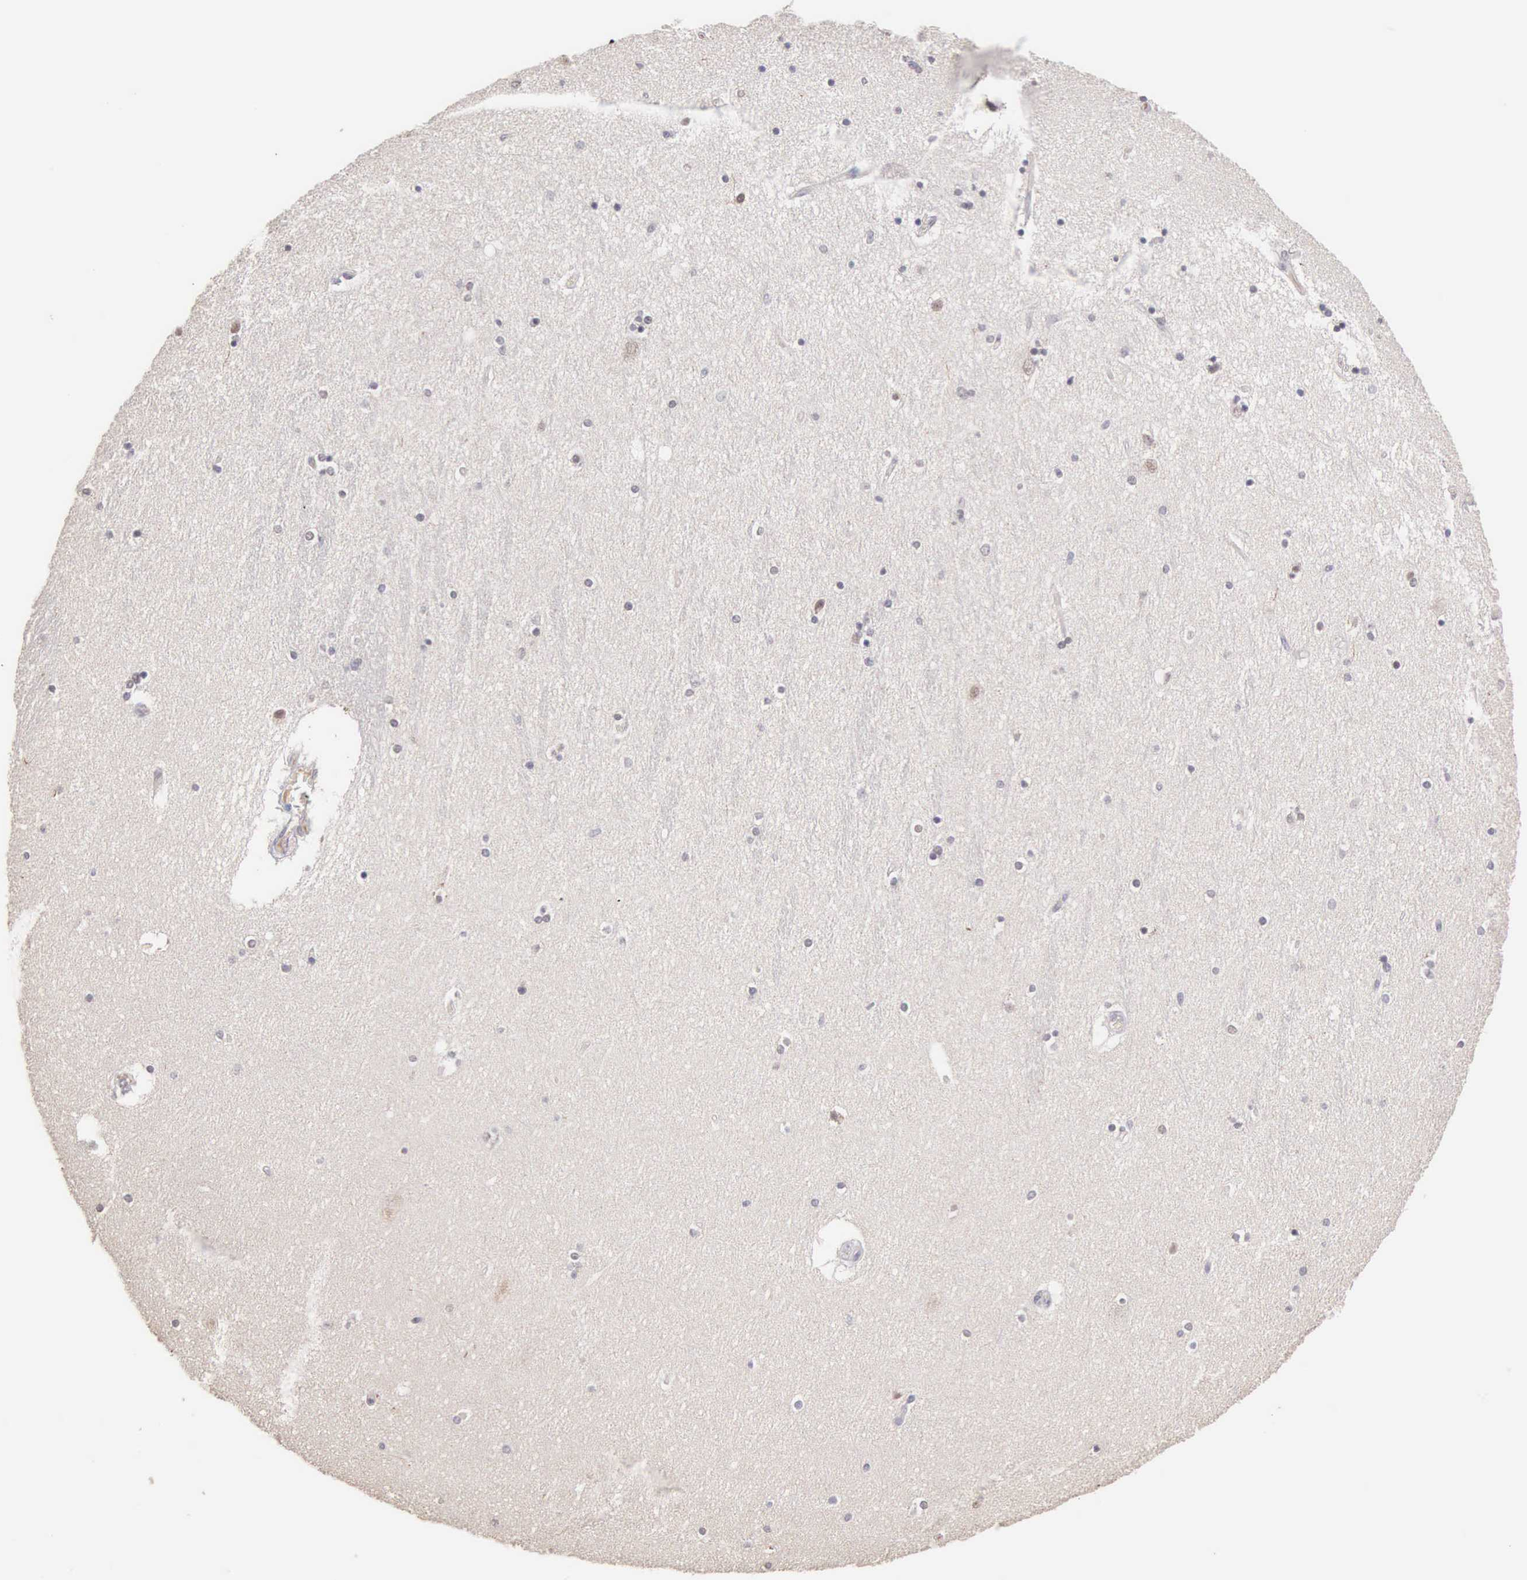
{"staining": {"intensity": "negative", "quantity": "none", "location": "none"}, "tissue": "hippocampus", "cell_type": "Glial cells", "image_type": "normal", "snomed": [{"axis": "morphology", "description": "Normal tissue, NOS"}, {"axis": "topography", "description": "Hippocampus"}], "caption": "Human hippocampus stained for a protein using immunohistochemistry reveals no positivity in glial cells.", "gene": "HMGXB4", "patient": {"sex": "female", "age": 54}}